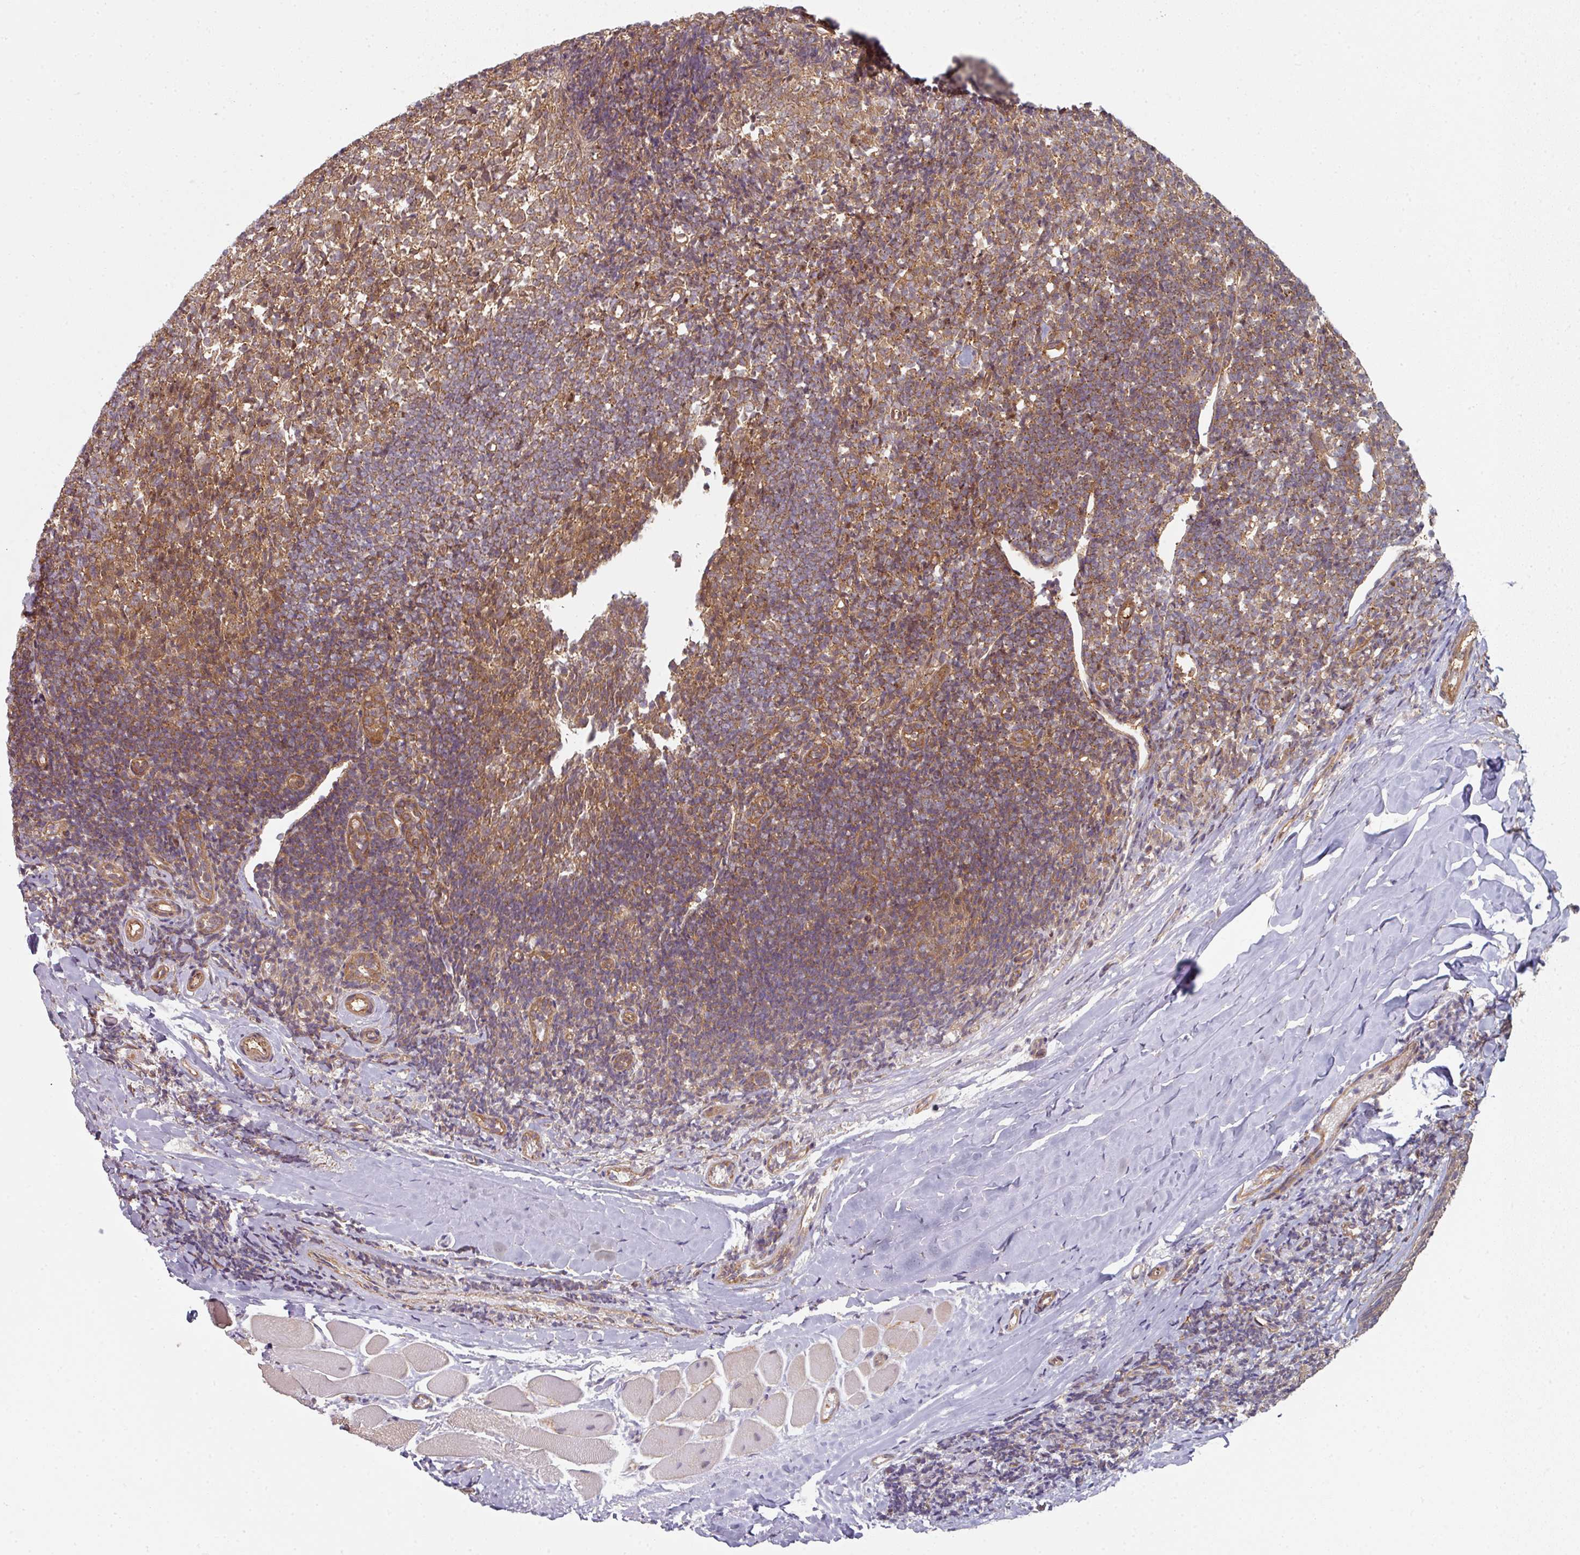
{"staining": {"intensity": "moderate", "quantity": ">75%", "location": "cytoplasmic/membranous,nuclear"}, "tissue": "tonsil", "cell_type": "Germinal center cells", "image_type": "normal", "snomed": [{"axis": "morphology", "description": "Normal tissue, NOS"}, {"axis": "topography", "description": "Tonsil"}], "caption": "Germinal center cells show medium levels of moderate cytoplasmic/membranous,nuclear staining in about >75% of cells in unremarkable tonsil.", "gene": "PSME3IP1", "patient": {"sex": "female", "age": 10}}